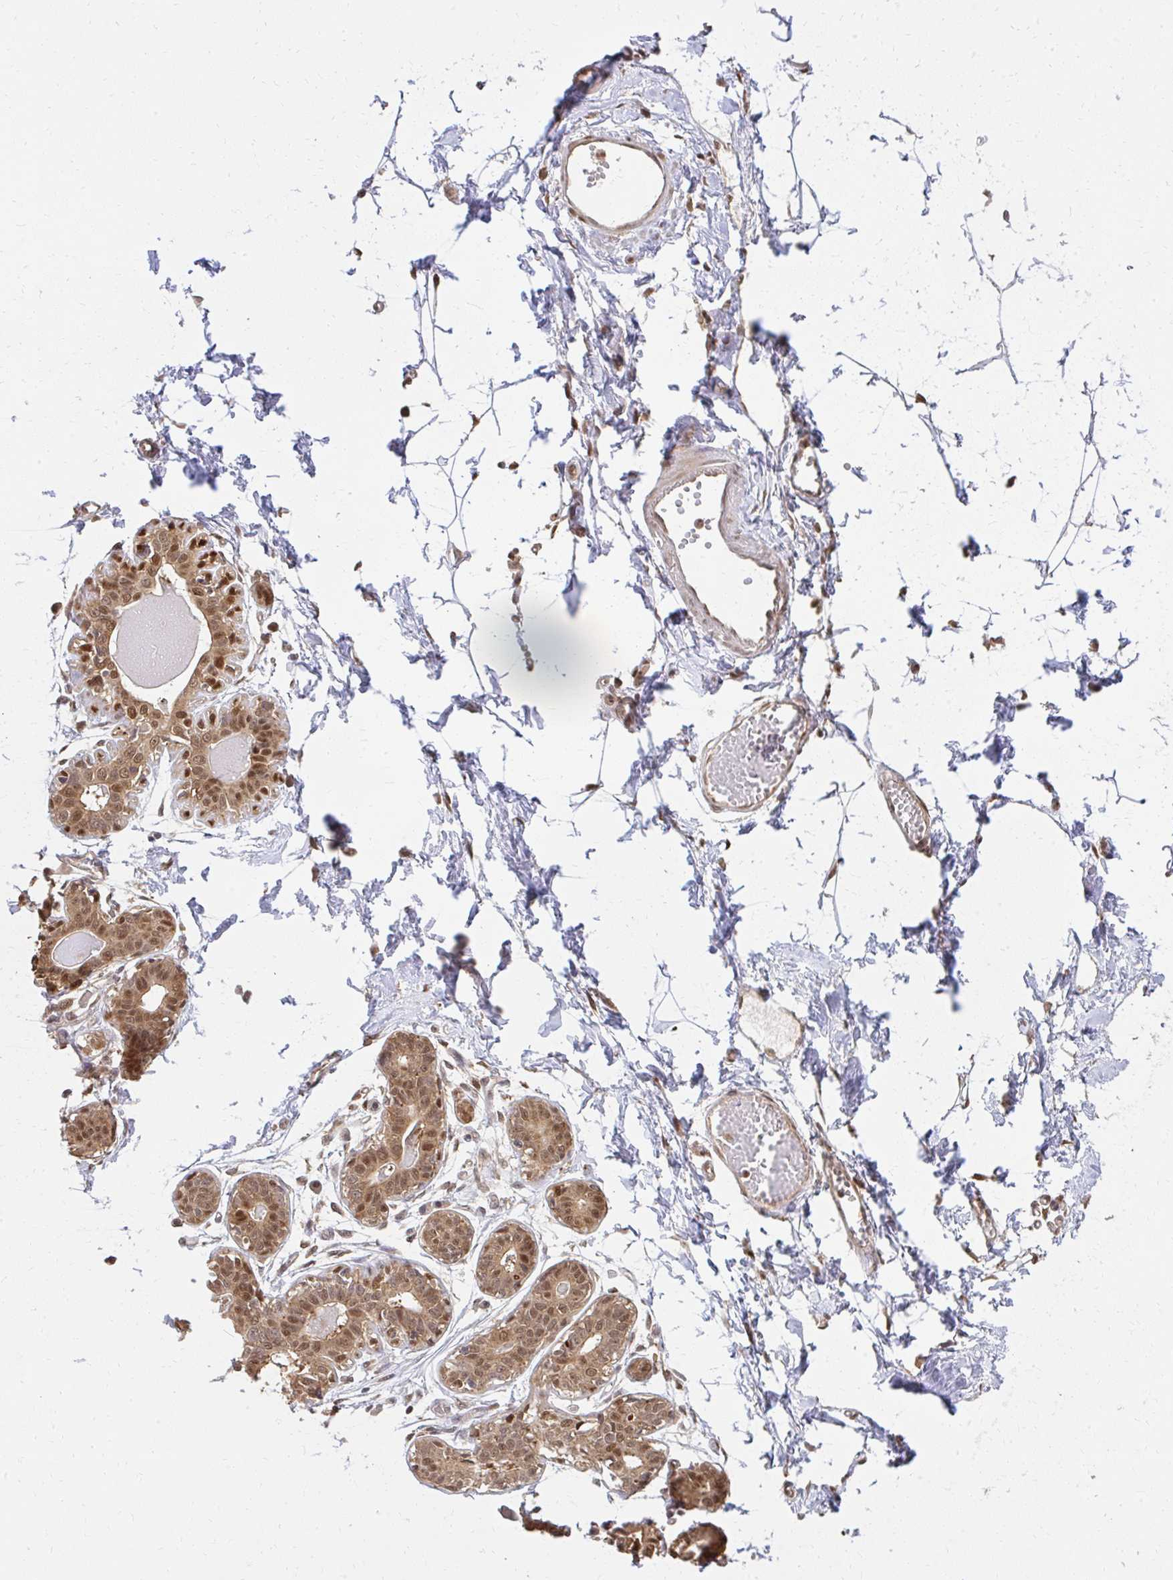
{"staining": {"intensity": "strong", "quantity": "<25%", "location": "nuclear"}, "tissue": "breast", "cell_type": "Adipocytes", "image_type": "normal", "snomed": [{"axis": "morphology", "description": "Normal tissue, NOS"}, {"axis": "topography", "description": "Breast"}], "caption": "A brown stain shows strong nuclear staining of a protein in adipocytes of unremarkable human breast.", "gene": "LARS2", "patient": {"sex": "female", "age": 45}}